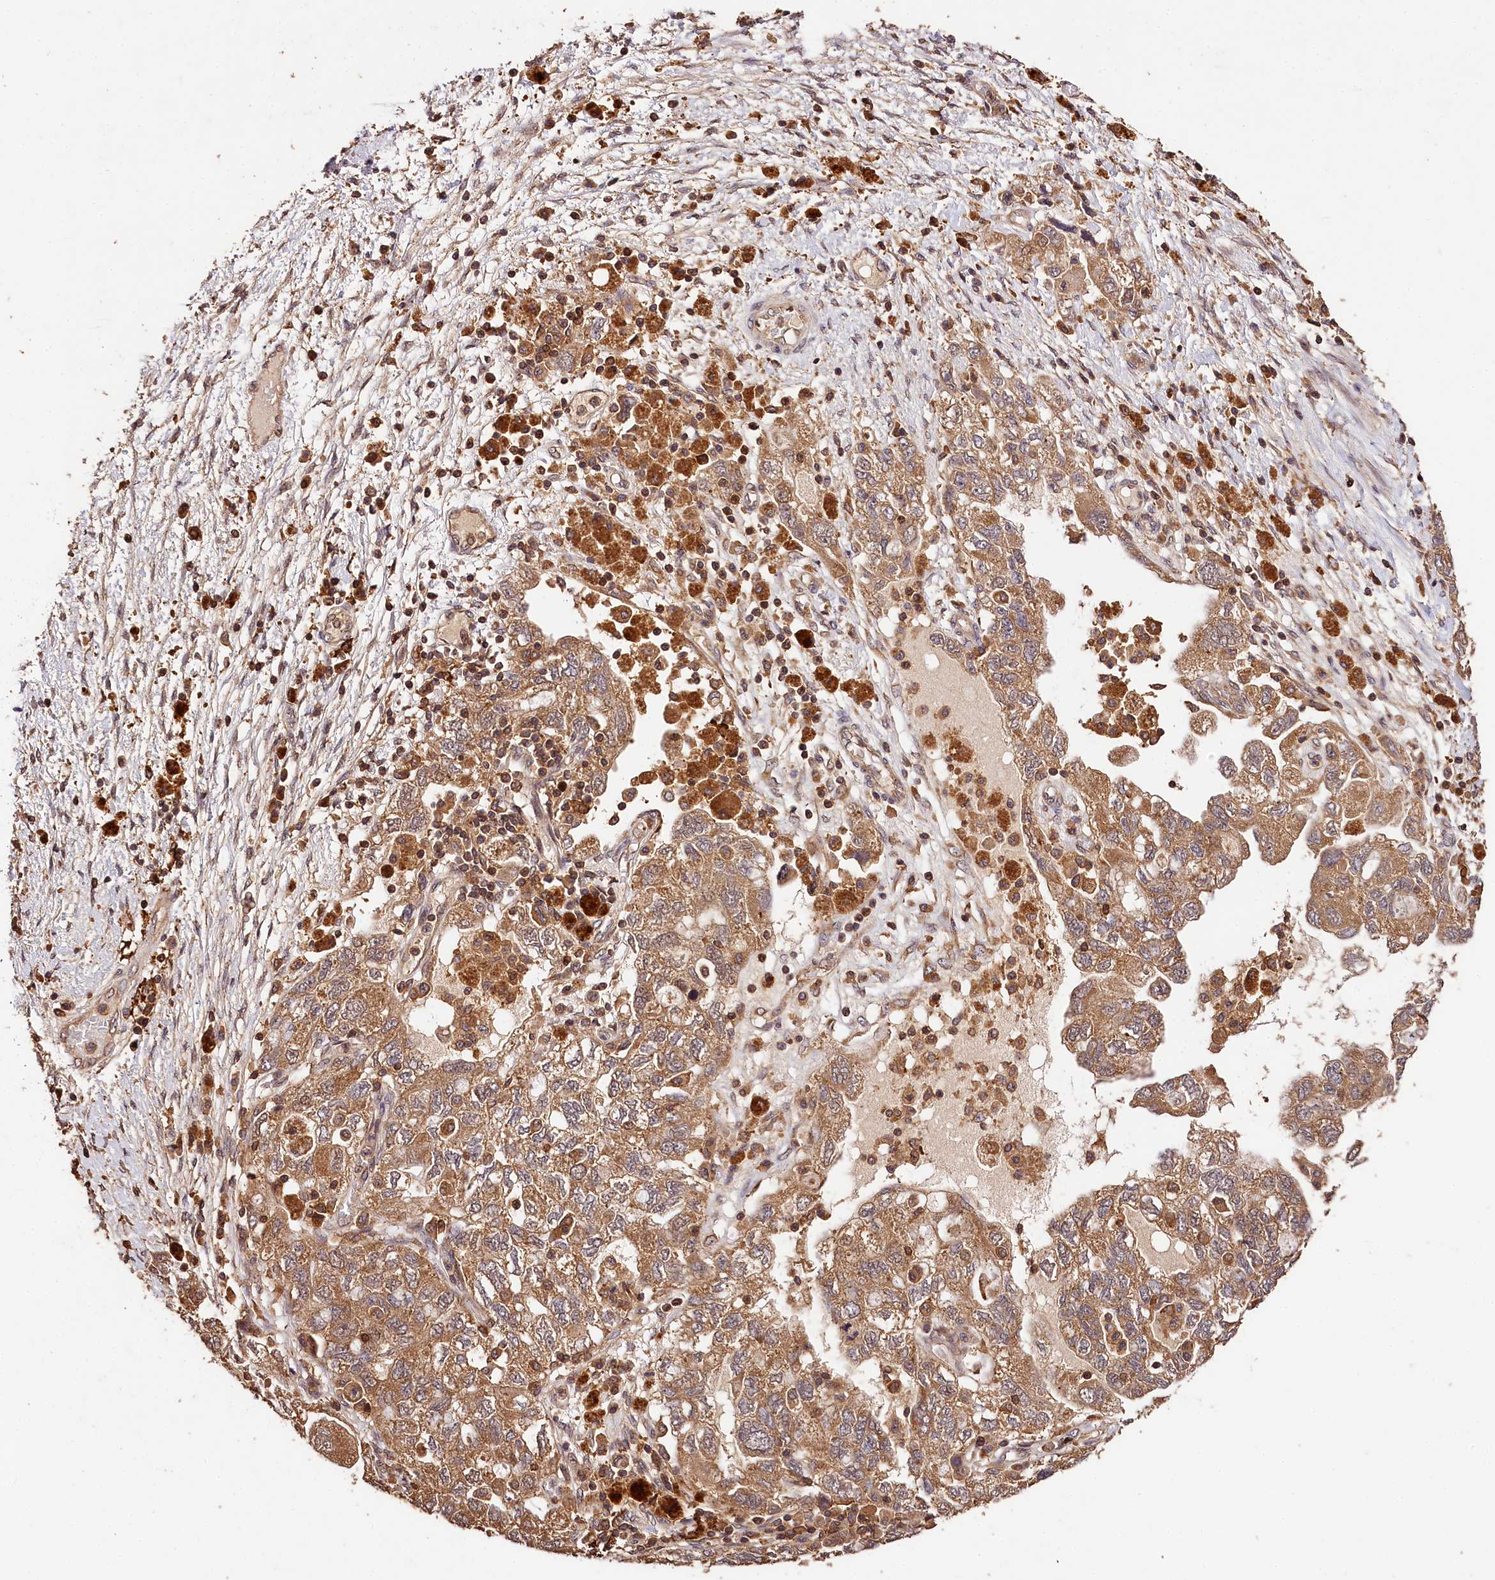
{"staining": {"intensity": "moderate", "quantity": ">75%", "location": "cytoplasmic/membranous"}, "tissue": "ovarian cancer", "cell_type": "Tumor cells", "image_type": "cancer", "snomed": [{"axis": "morphology", "description": "Carcinoma, NOS"}, {"axis": "morphology", "description": "Cystadenocarcinoma, serous, NOS"}, {"axis": "topography", "description": "Ovary"}], "caption": "Ovarian cancer (serous cystadenocarcinoma) stained with a protein marker reveals moderate staining in tumor cells.", "gene": "KPTN", "patient": {"sex": "female", "age": 69}}